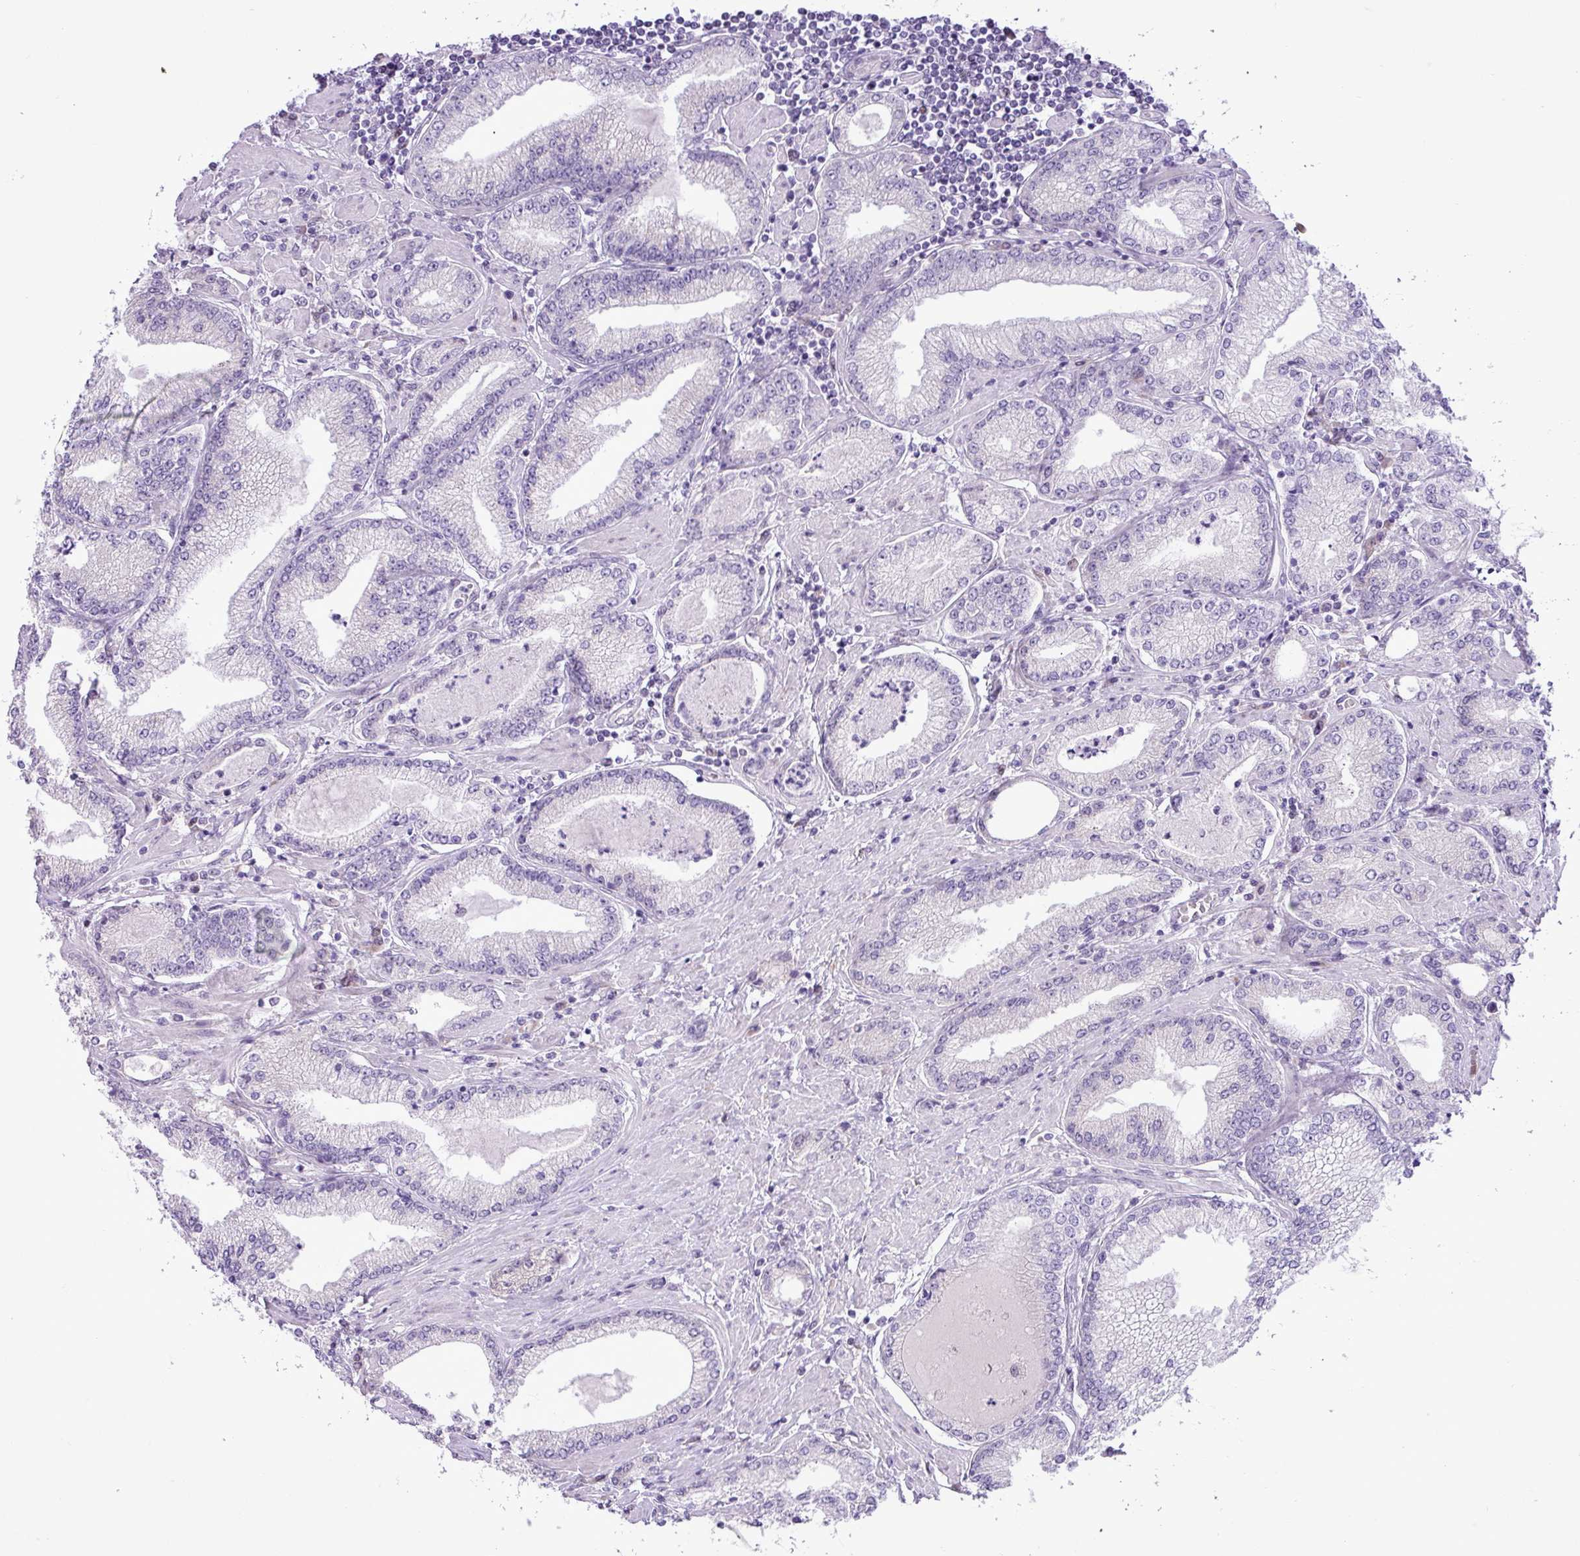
{"staining": {"intensity": "negative", "quantity": "none", "location": "none"}, "tissue": "prostate cancer", "cell_type": "Tumor cells", "image_type": "cancer", "snomed": [{"axis": "morphology", "description": "Adenocarcinoma, High grade"}, {"axis": "topography", "description": "Prostate"}], "caption": "IHC of prostate cancer displays no positivity in tumor cells.", "gene": "ELOA2", "patient": {"sex": "male", "age": 66}}